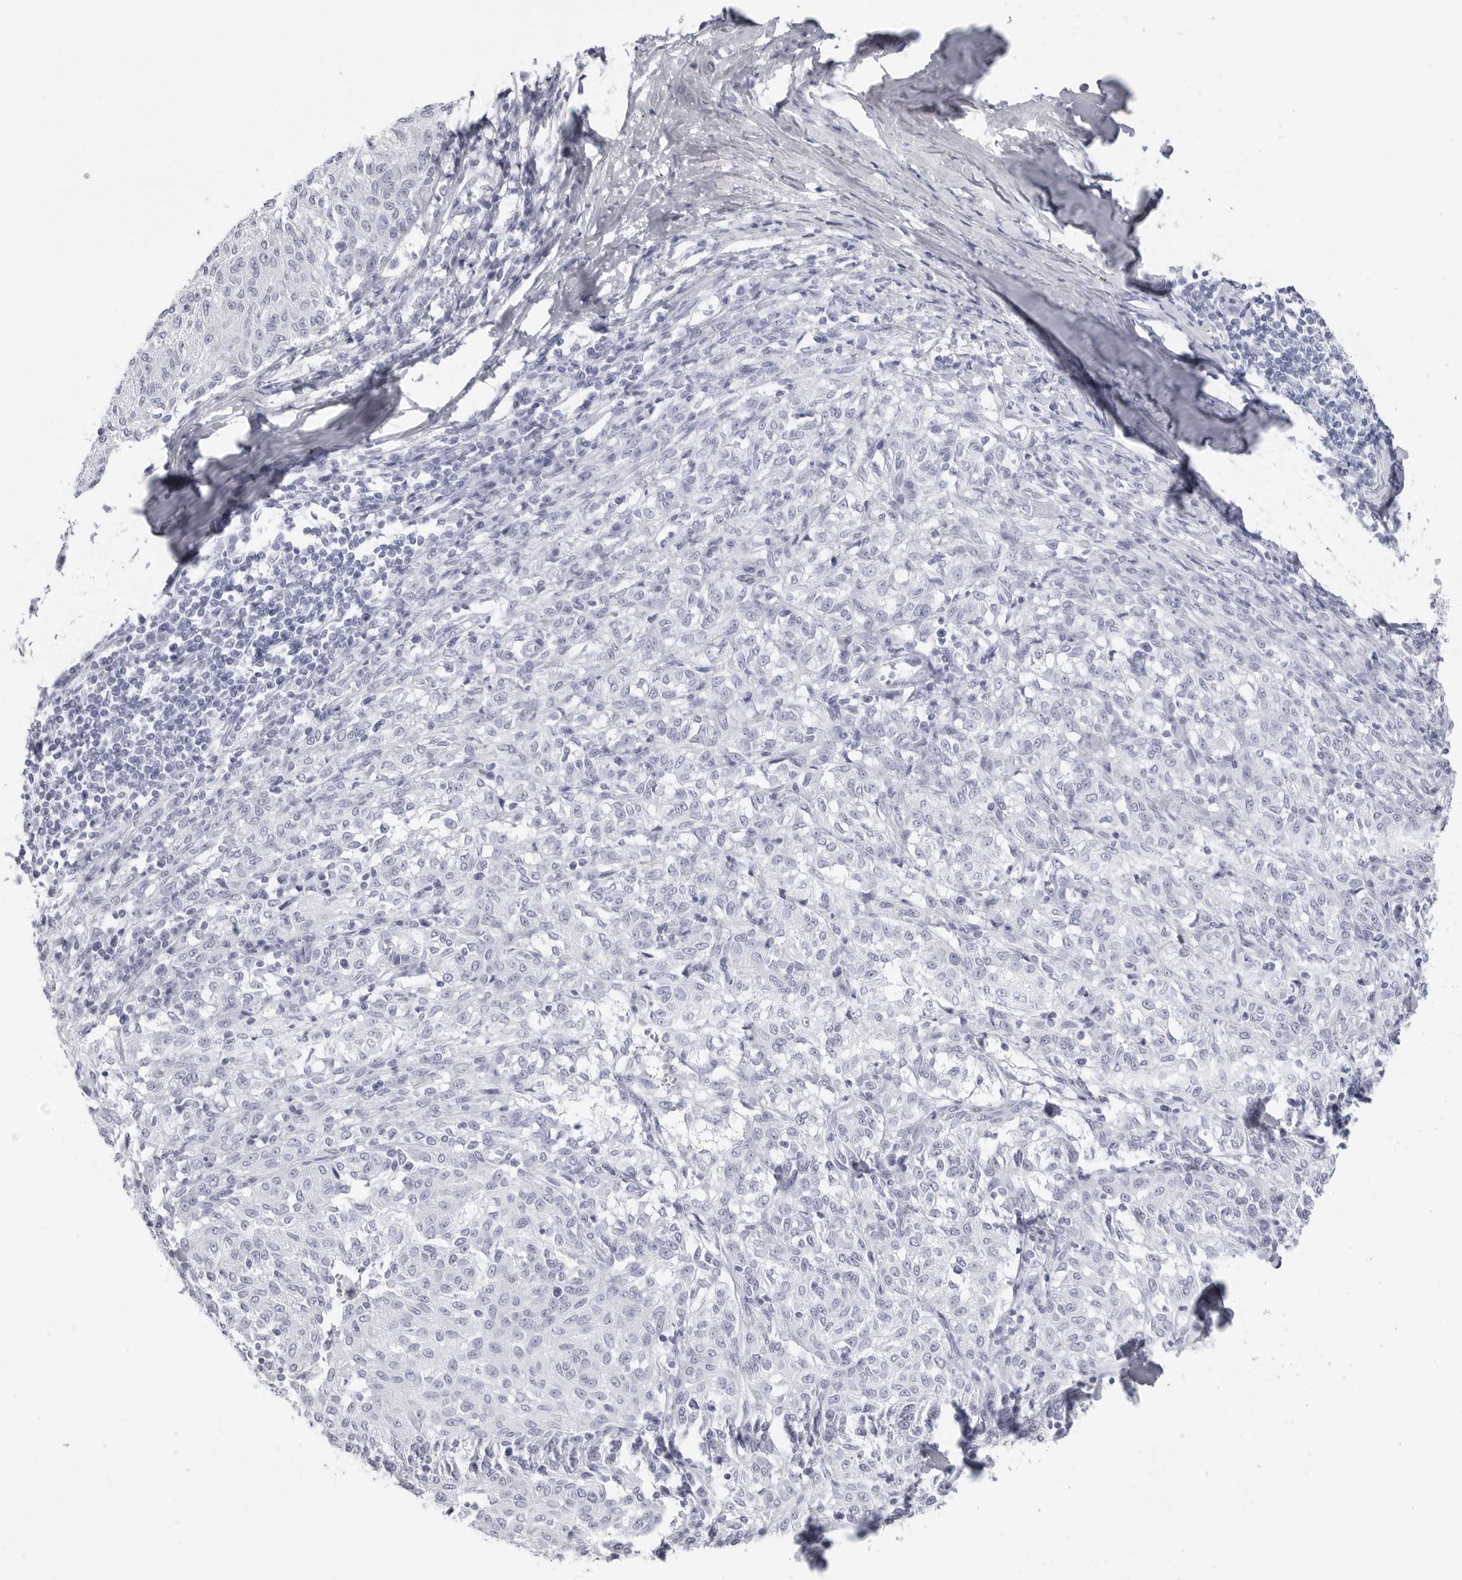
{"staining": {"intensity": "negative", "quantity": "none", "location": "none"}, "tissue": "melanoma", "cell_type": "Tumor cells", "image_type": "cancer", "snomed": [{"axis": "morphology", "description": "Malignant melanoma, NOS"}, {"axis": "topography", "description": "Skin"}], "caption": "Immunohistochemistry micrograph of melanoma stained for a protein (brown), which exhibits no expression in tumor cells.", "gene": "CST2", "patient": {"sex": "female", "age": 72}}